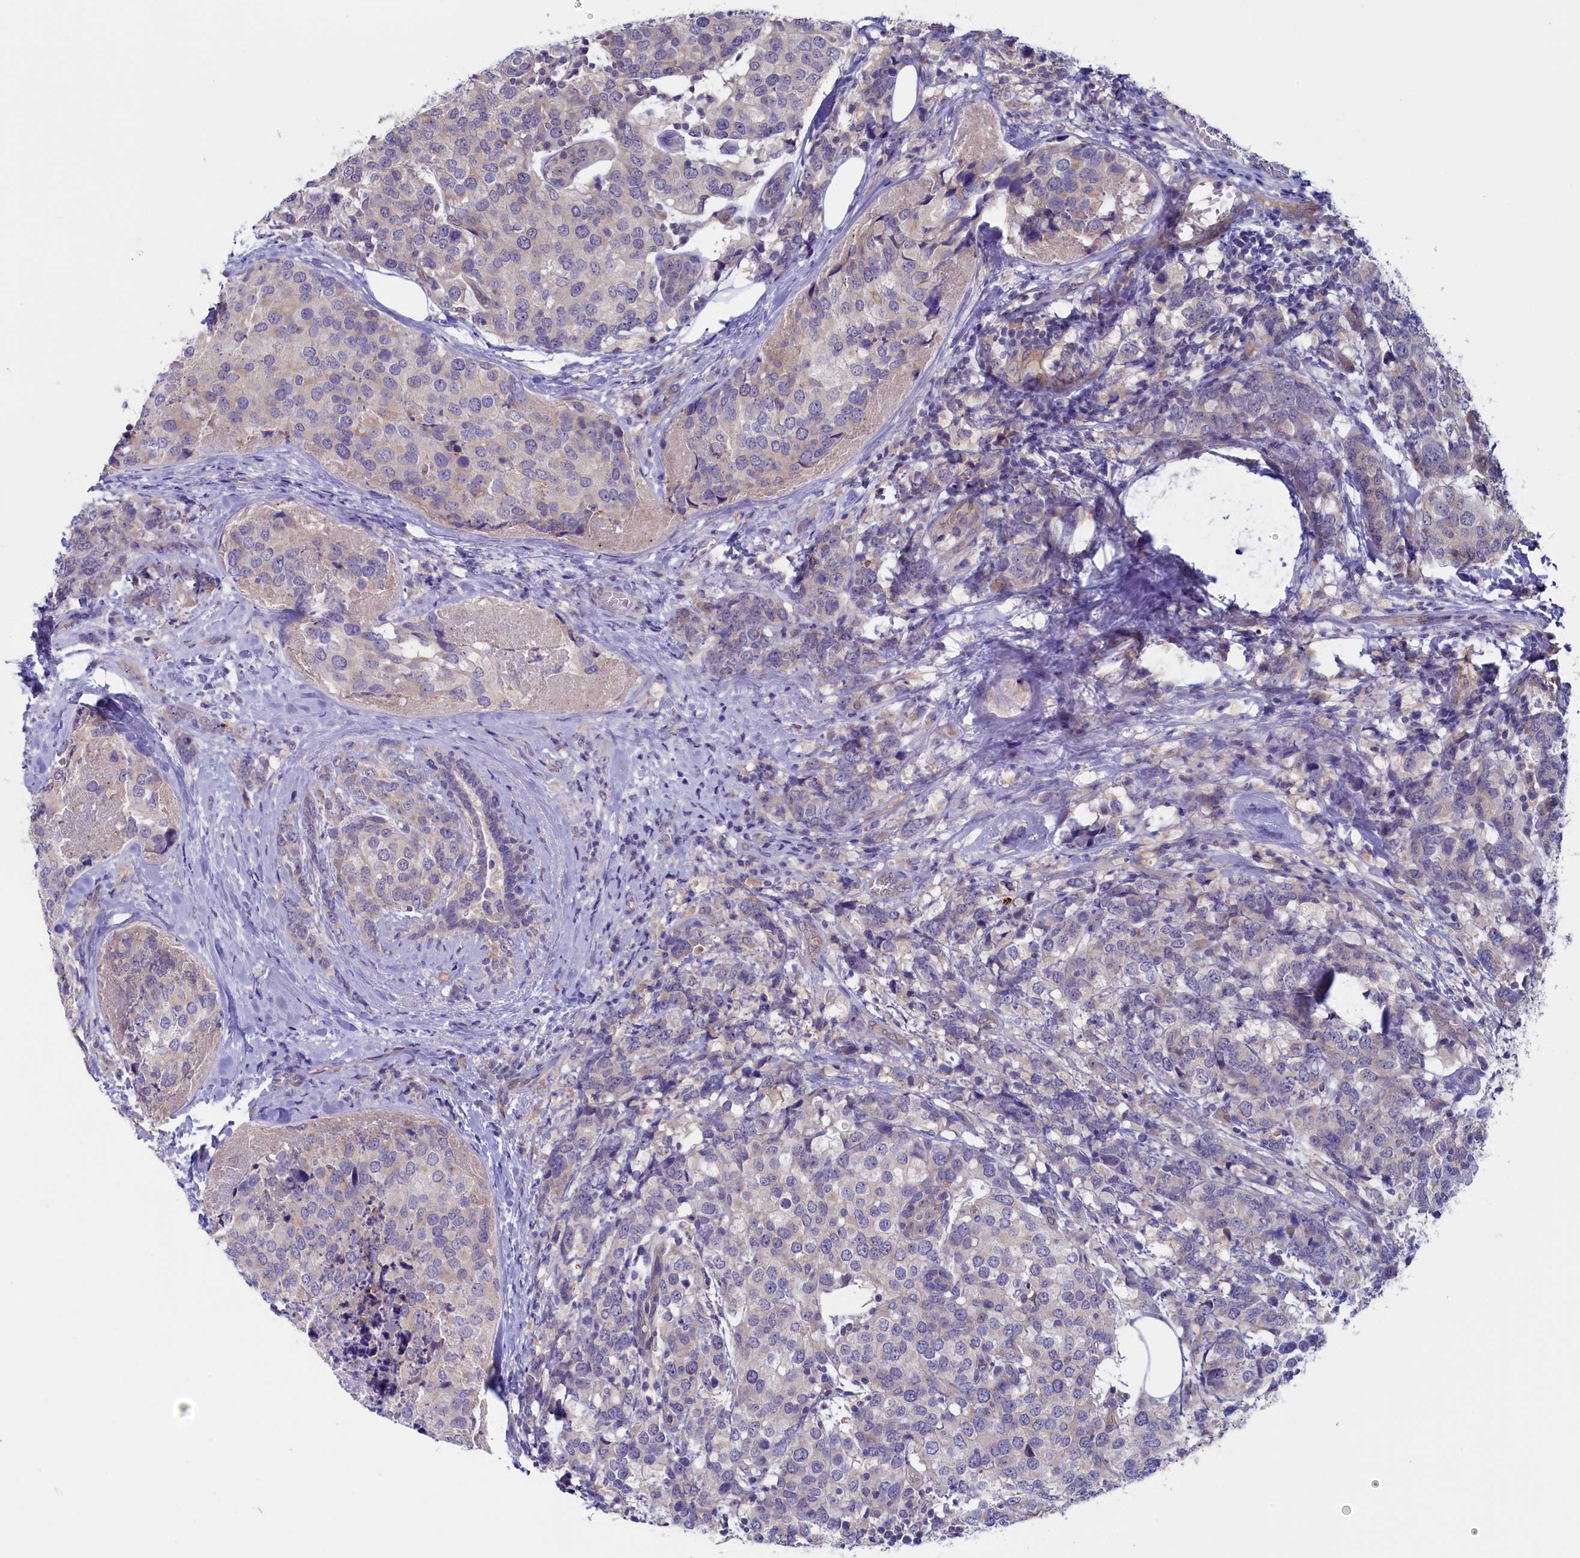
{"staining": {"intensity": "weak", "quantity": "<25%", "location": "cytoplasmic/membranous"}, "tissue": "breast cancer", "cell_type": "Tumor cells", "image_type": "cancer", "snomed": [{"axis": "morphology", "description": "Lobular carcinoma"}, {"axis": "topography", "description": "Breast"}], "caption": "A micrograph of human breast lobular carcinoma is negative for staining in tumor cells.", "gene": "CIAPIN1", "patient": {"sex": "female", "age": 59}}